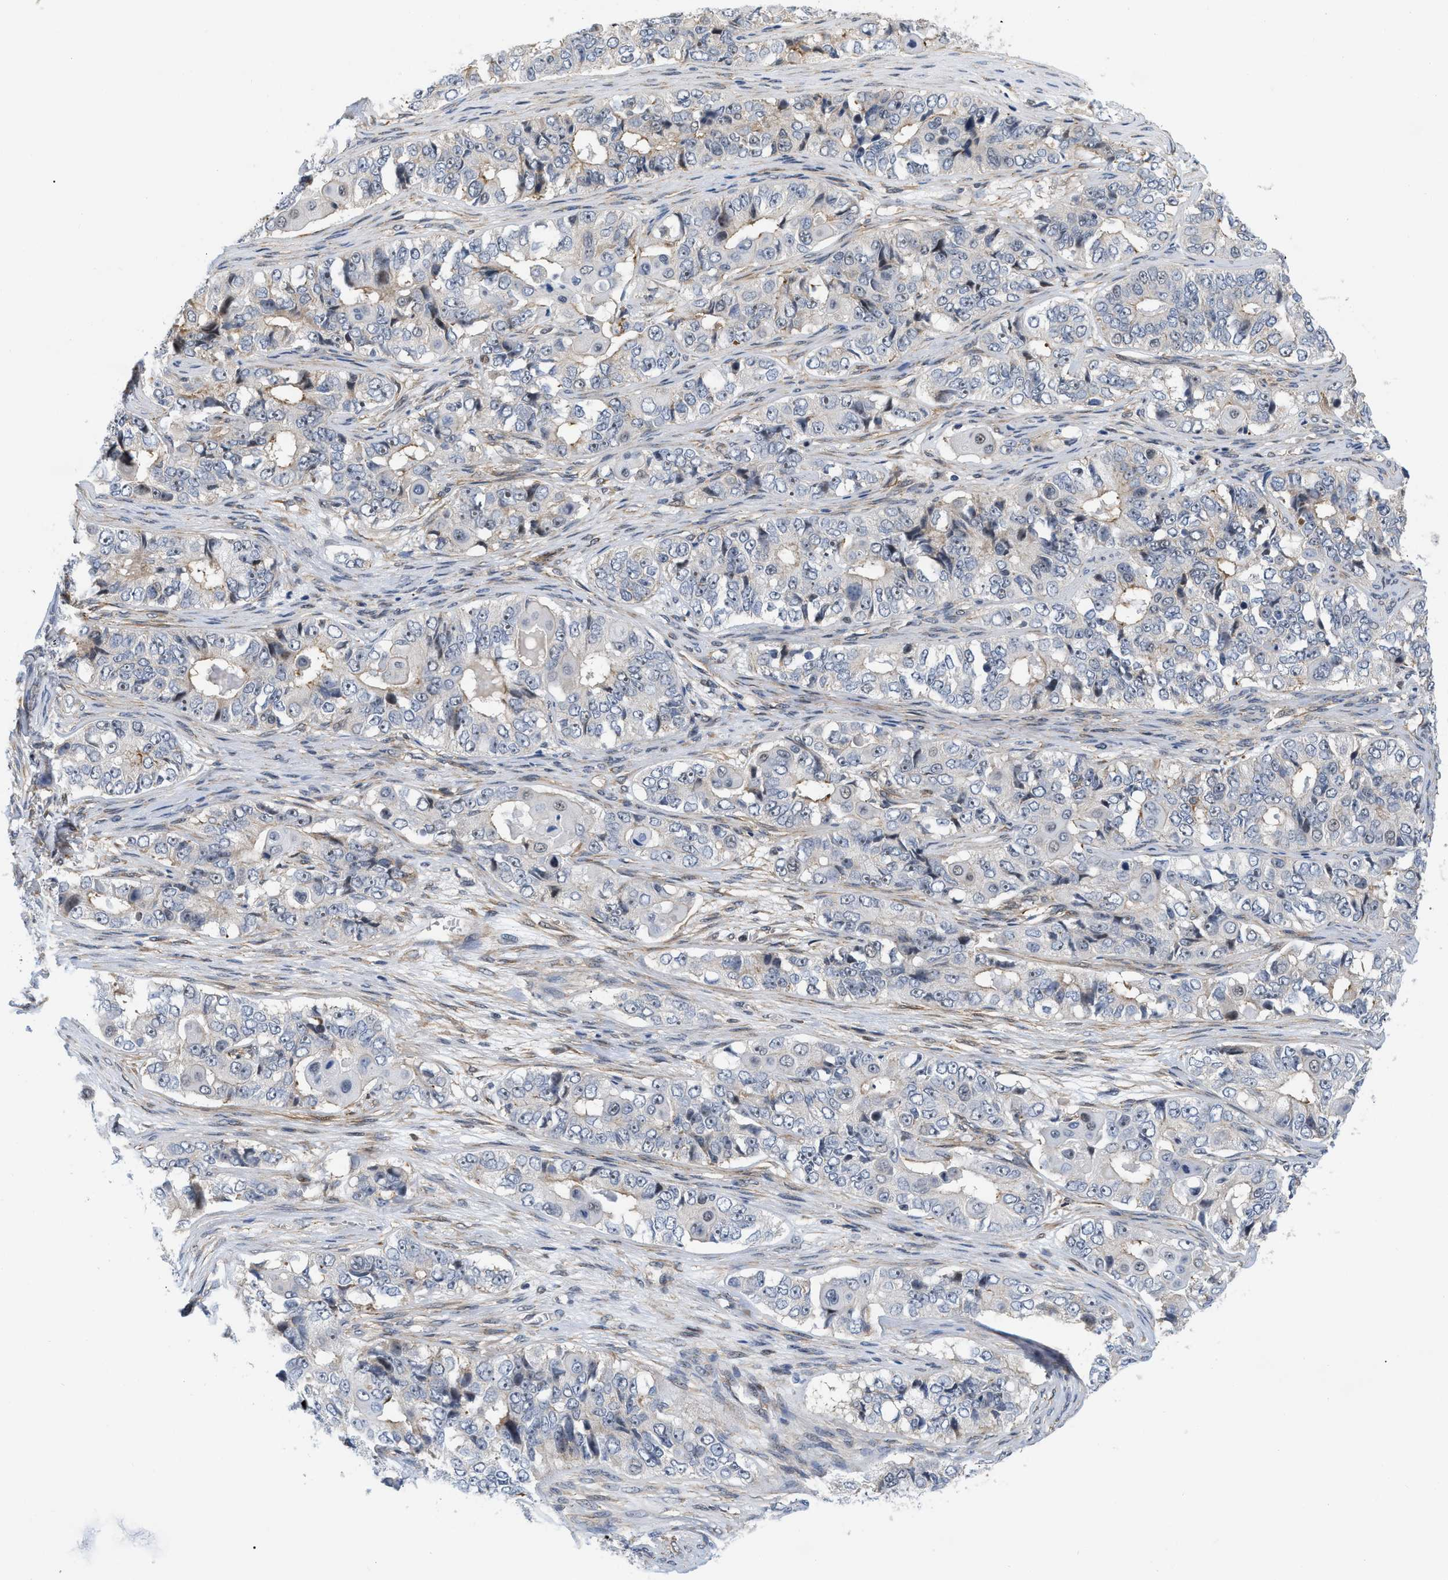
{"staining": {"intensity": "negative", "quantity": "none", "location": "none"}, "tissue": "ovarian cancer", "cell_type": "Tumor cells", "image_type": "cancer", "snomed": [{"axis": "morphology", "description": "Carcinoma, endometroid"}, {"axis": "topography", "description": "Ovary"}], "caption": "Immunohistochemical staining of human ovarian endometroid carcinoma shows no significant staining in tumor cells.", "gene": "GPRASP2", "patient": {"sex": "female", "age": 51}}